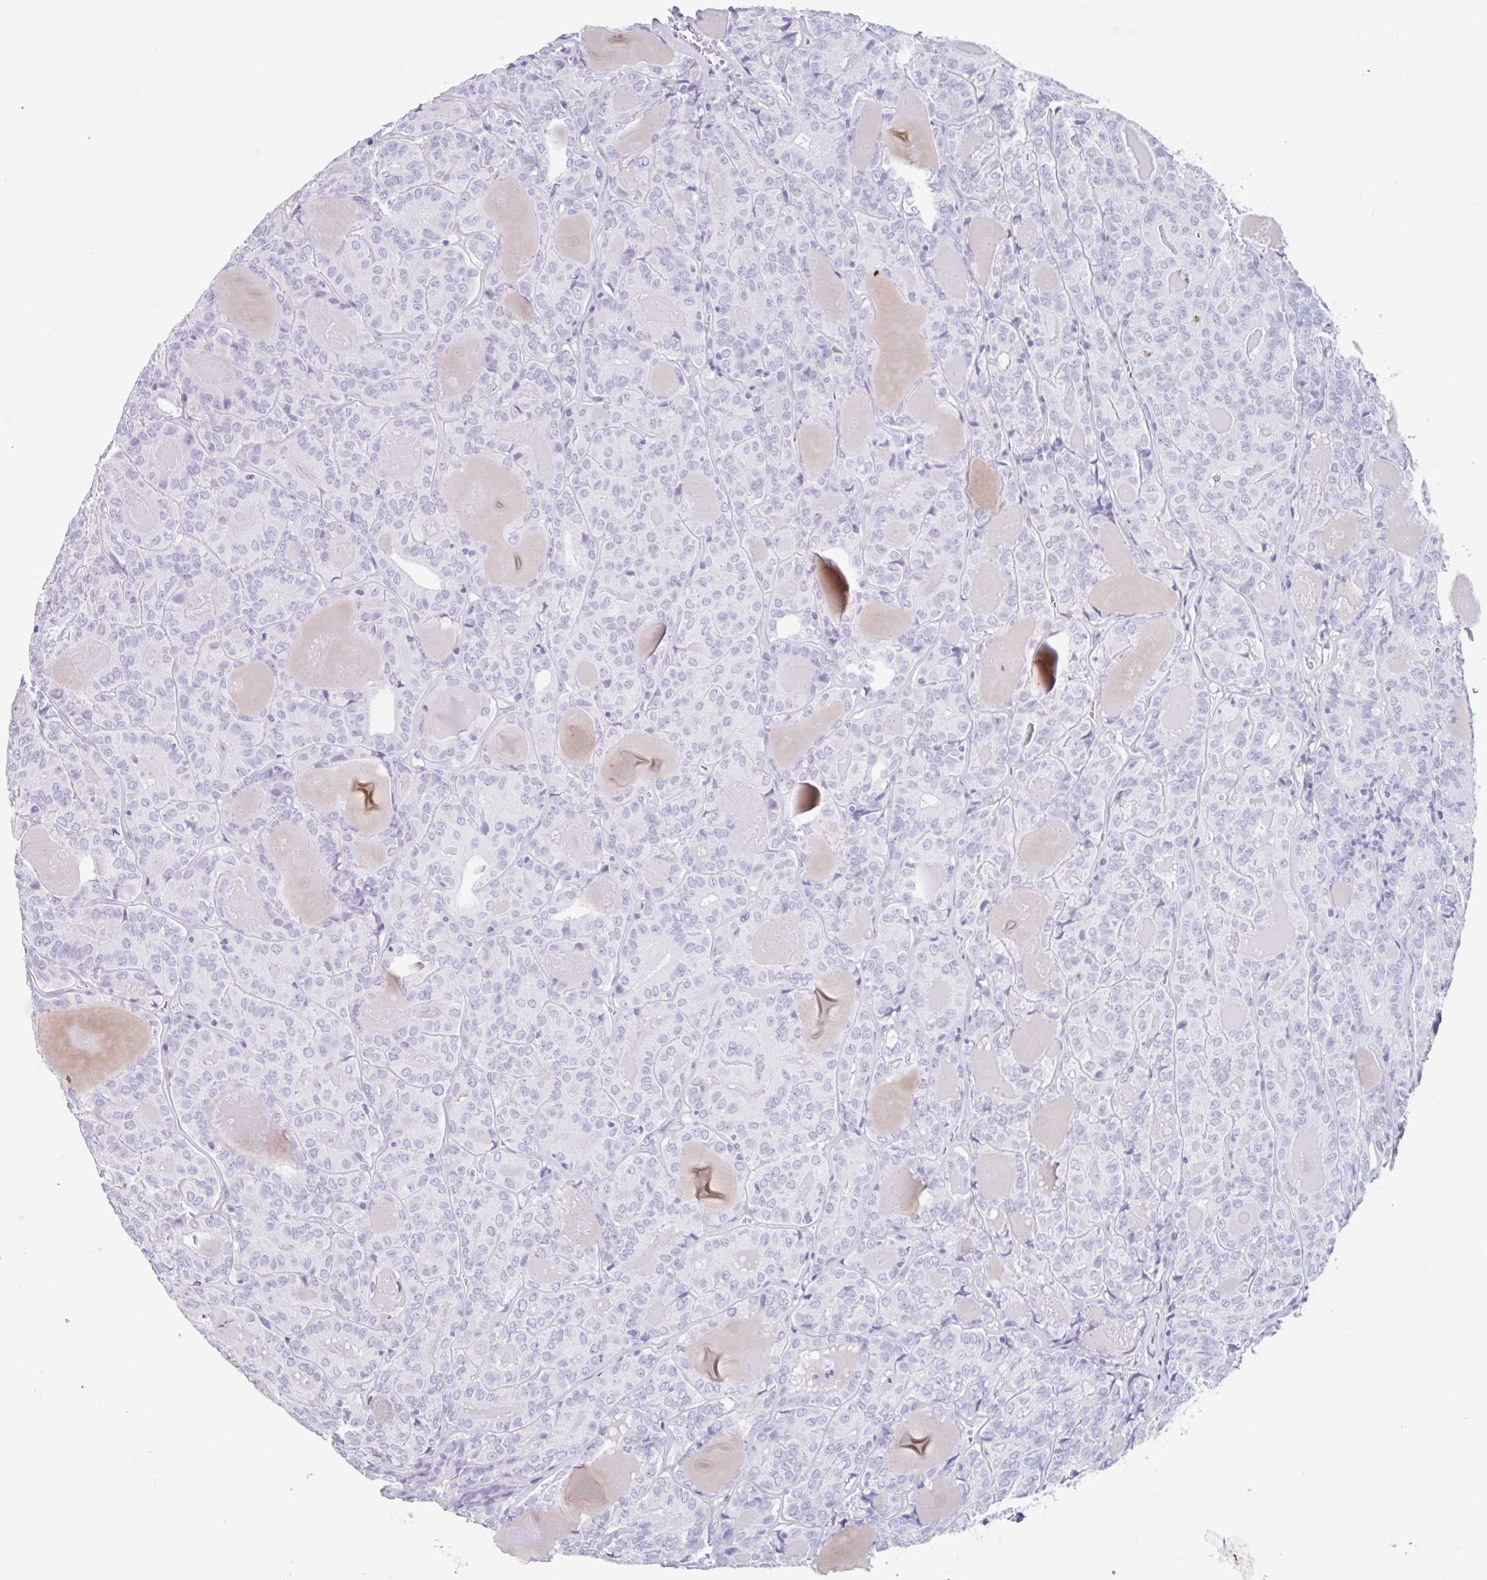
{"staining": {"intensity": "negative", "quantity": "none", "location": "none"}, "tissue": "thyroid cancer", "cell_type": "Tumor cells", "image_type": "cancer", "snomed": [{"axis": "morphology", "description": "Papillary adenocarcinoma, NOS"}, {"axis": "topography", "description": "Thyroid gland"}], "caption": "An immunohistochemistry (IHC) image of thyroid cancer is shown. There is no staining in tumor cells of thyroid cancer.", "gene": "EMC4", "patient": {"sex": "female", "age": 72}}